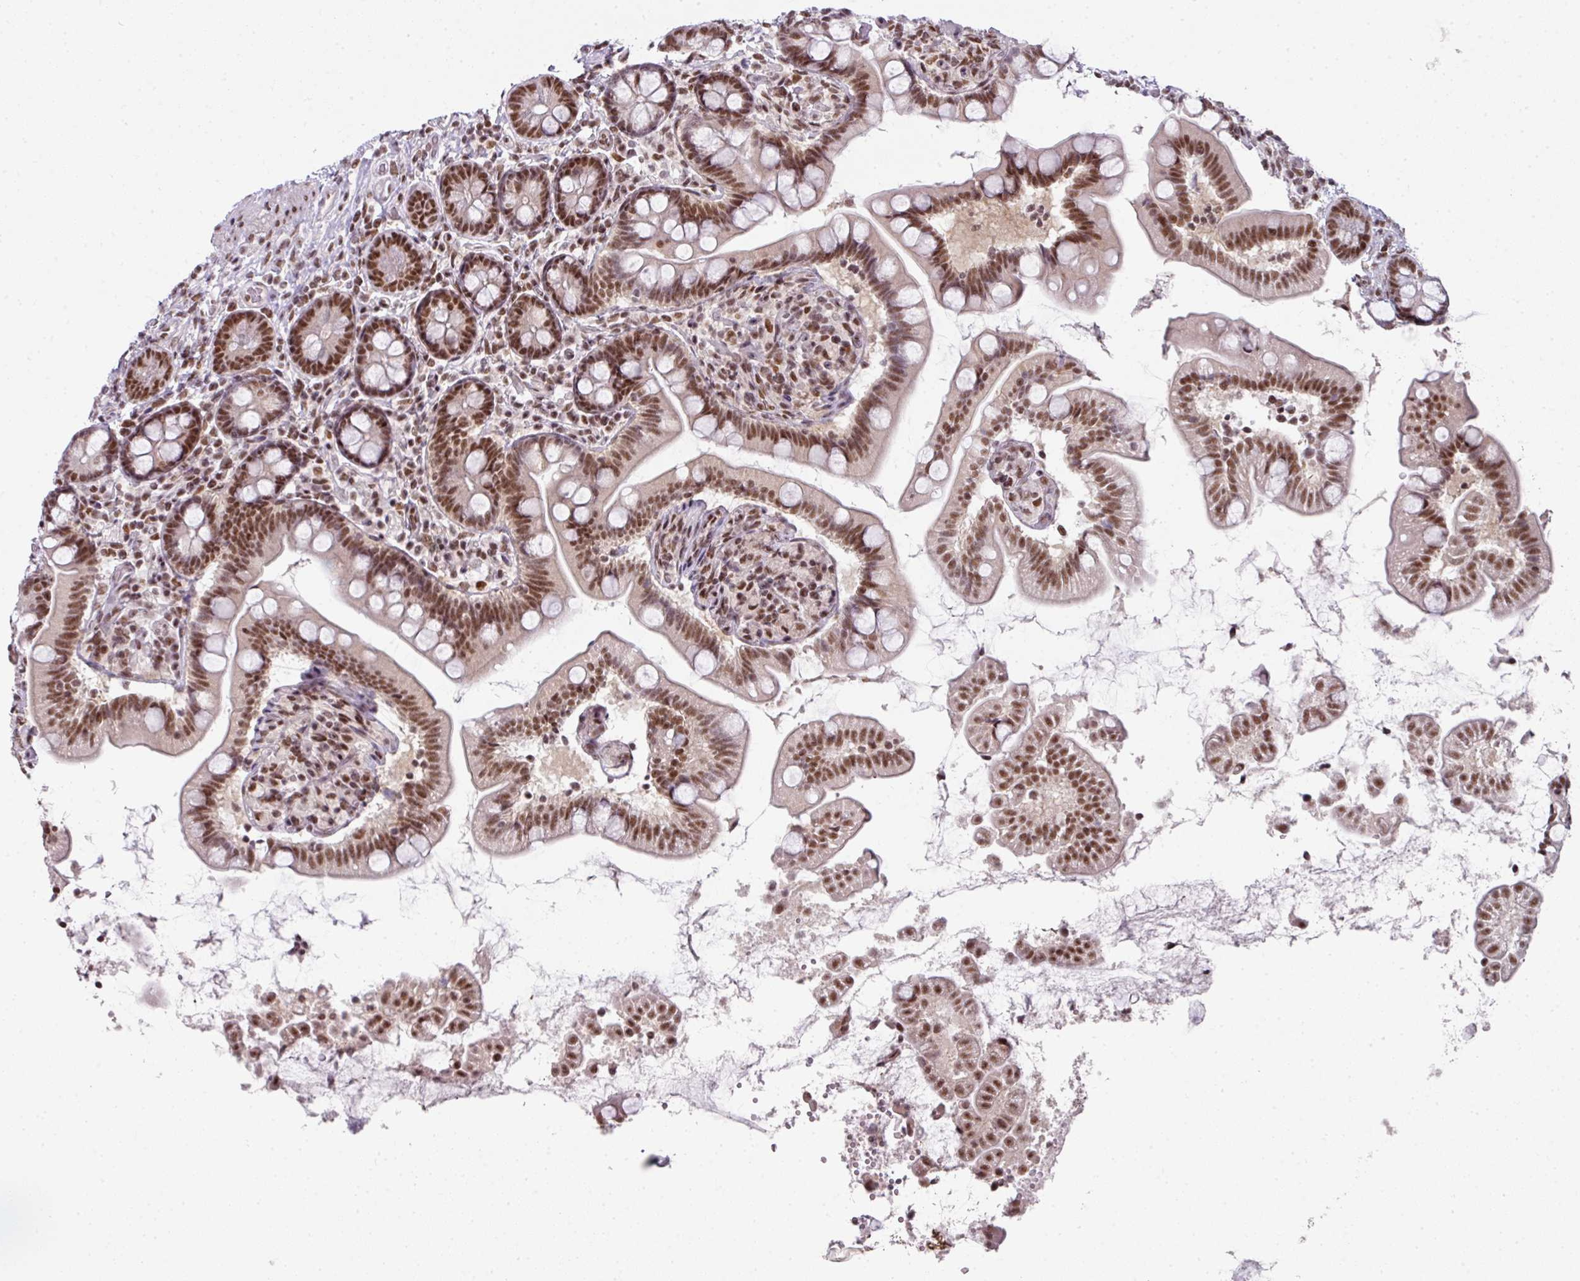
{"staining": {"intensity": "strong", "quantity": ">75%", "location": "nuclear"}, "tissue": "small intestine", "cell_type": "Glandular cells", "image_type": "normal", "snomed": [{"axis": "morphology", "description": "Normal tissue, NOS"}, {"axis": "topography", "description": "Small intestine"}], "caption": "Brown immunohistochemical staining in benign small intestine shows strong nuclear expression in about >75% of glandular cells. (IHC, brightfield microscopy, high magnification).", "gene": "NFYA", "patient": {"sex": "female", "age": 64}}